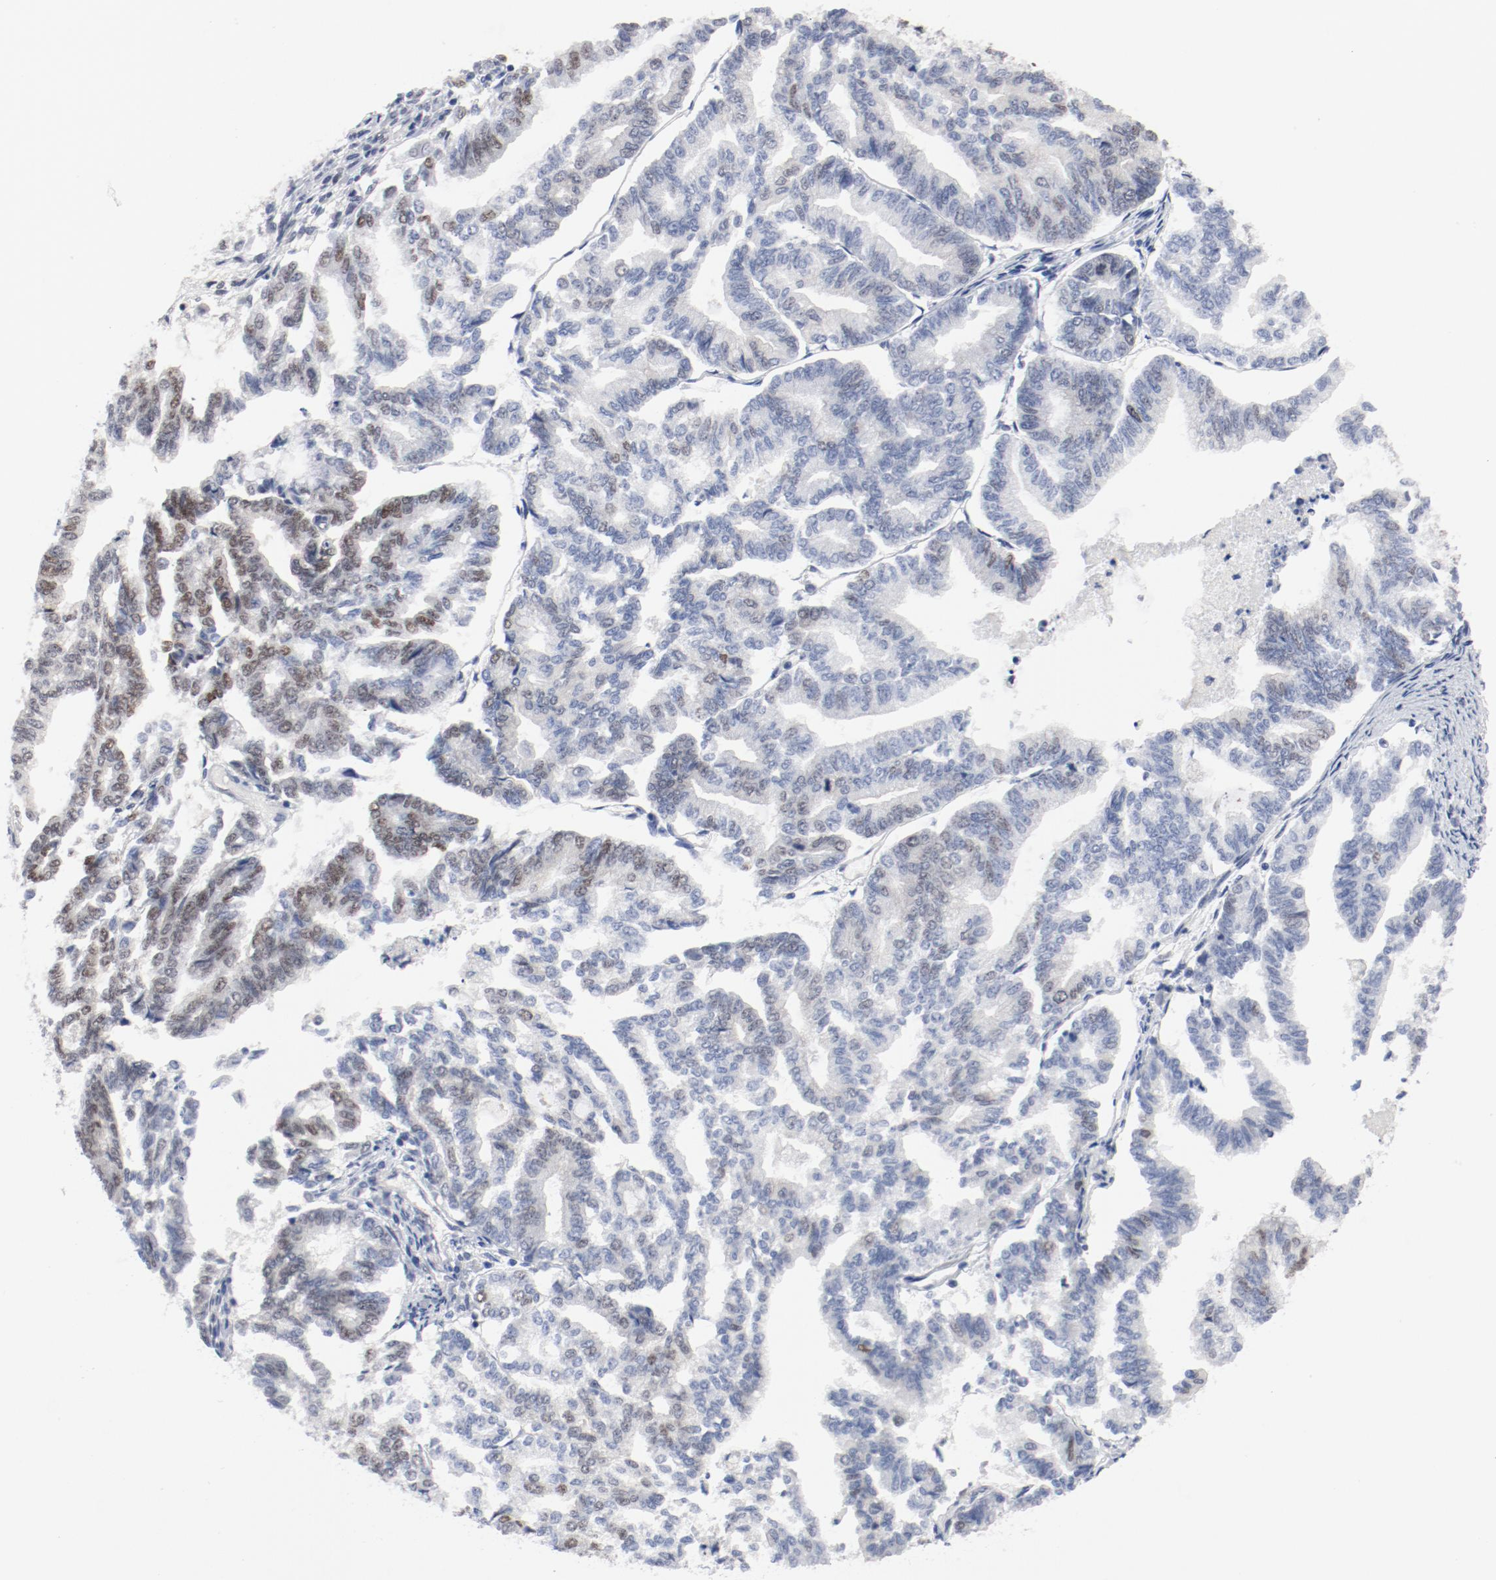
{"staining": {"intensity": "weak", "quantity": "<25%", "location": "nuclear"}, "tissue": "endometrial cancer", "cell_type": "Tumor cells", "image_type": "cancer", "snomed": [{"axis": "morphology", "description": "Adenocarcinoma, NOS"}, {"axis": "topography", "description": "Endometrium"}], "caption": "High power microscopy image of an immunohistochemistry image of endometrial adenocarcinoma, revealing no significant positivity in tumor cells.", "gene": "ARNT", "patient": {"sex": "female", "age": 79}}